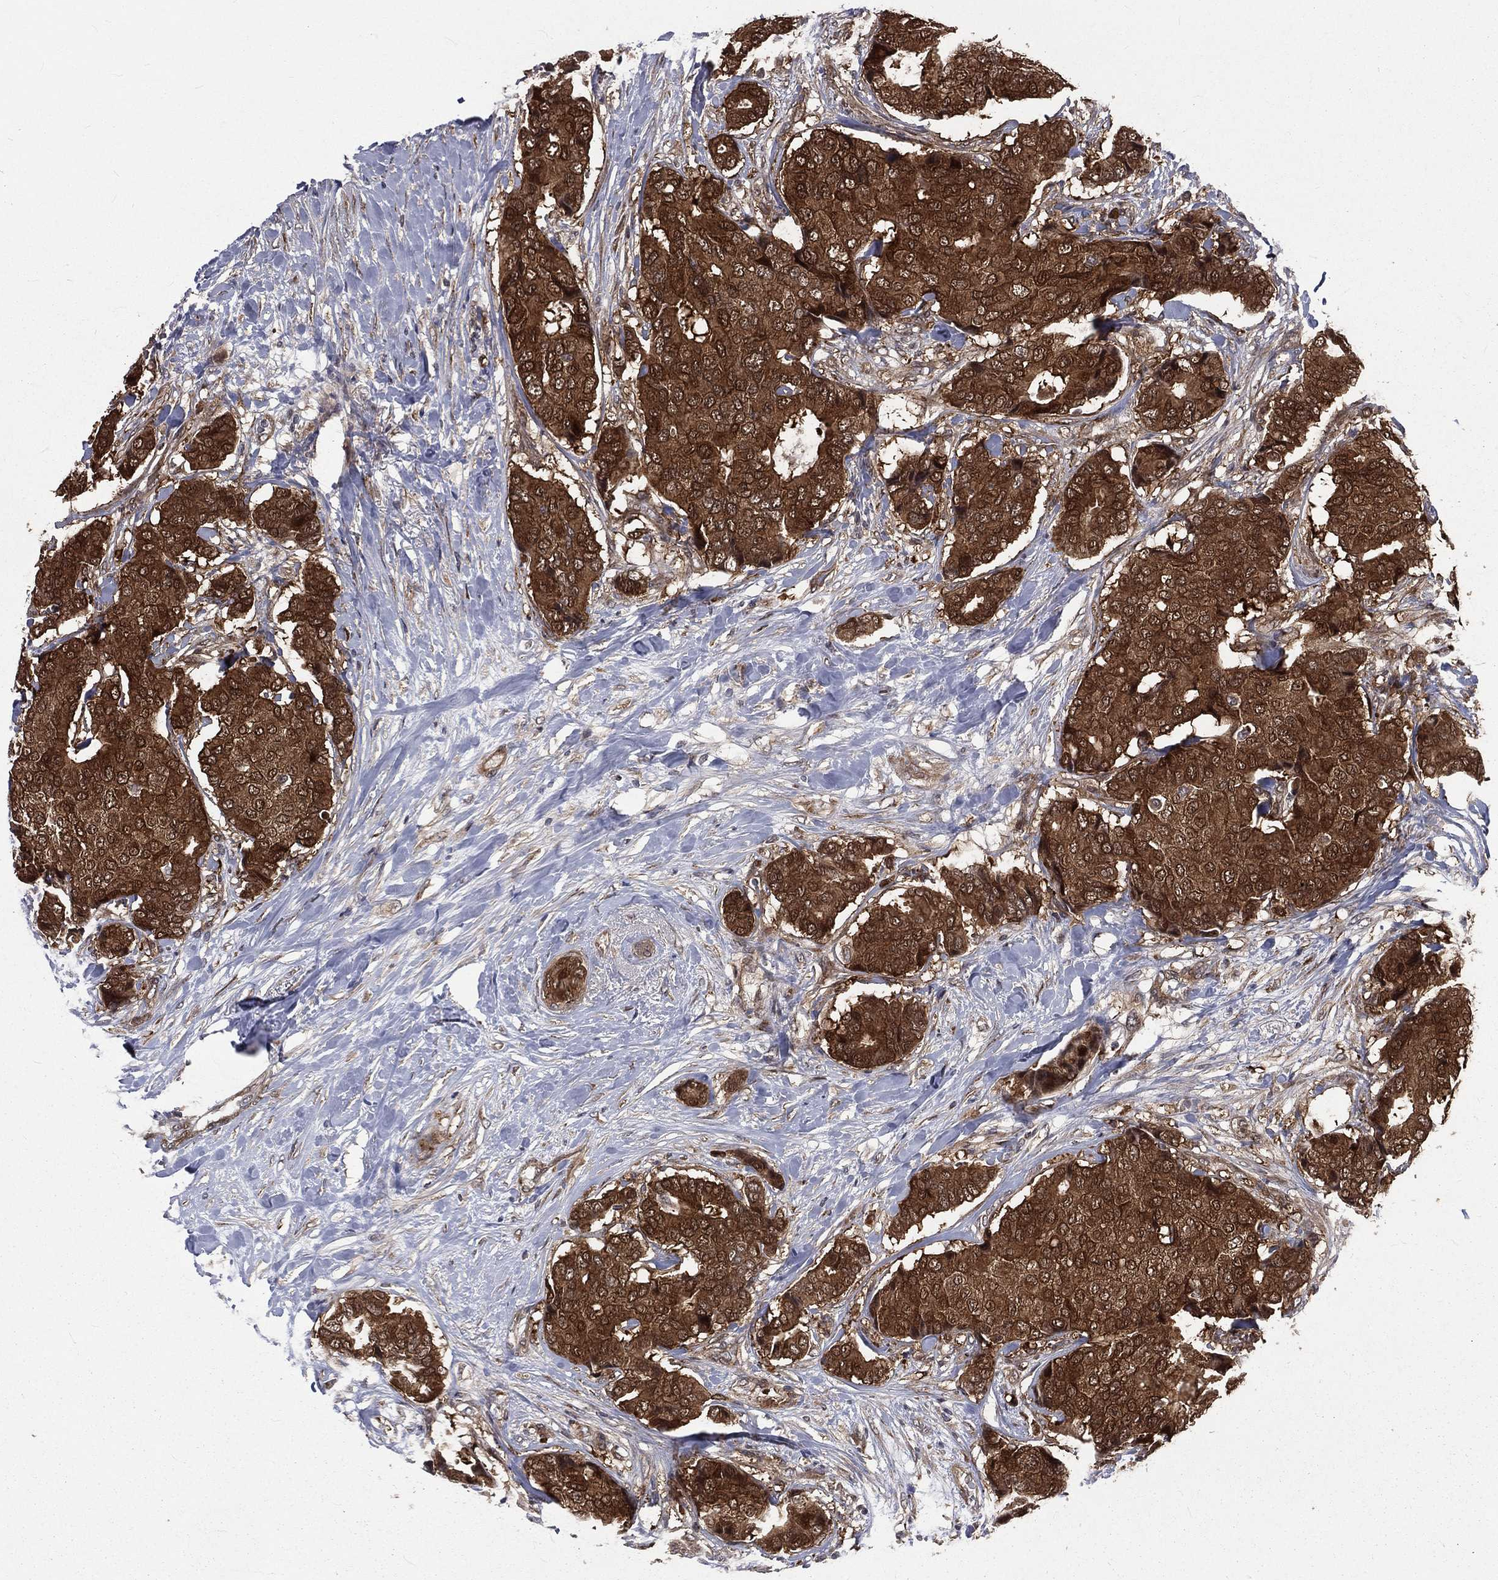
{"staining": {"intensity": "strong", "quantity": ">75%", "location": "cytoplasmic/membranous"}, "tissue": "breast cancer", "cell_type": "Tumor cells", "image_type": "cancer", "snomed": [{"axis": "morphology", "description": "Duct carcinoma"}, {"axis": "topography", "description": "Breast"}], "caption": "About >75% of tumor cells in human breast cancer (invasive ductal carcinoma) demonstrate strong cytoplasmic/membranous protein staining as visualized by brown immunohistochemical staining.", "gene": "ARL3", "patient": {"sex": "female", "age": 75}}